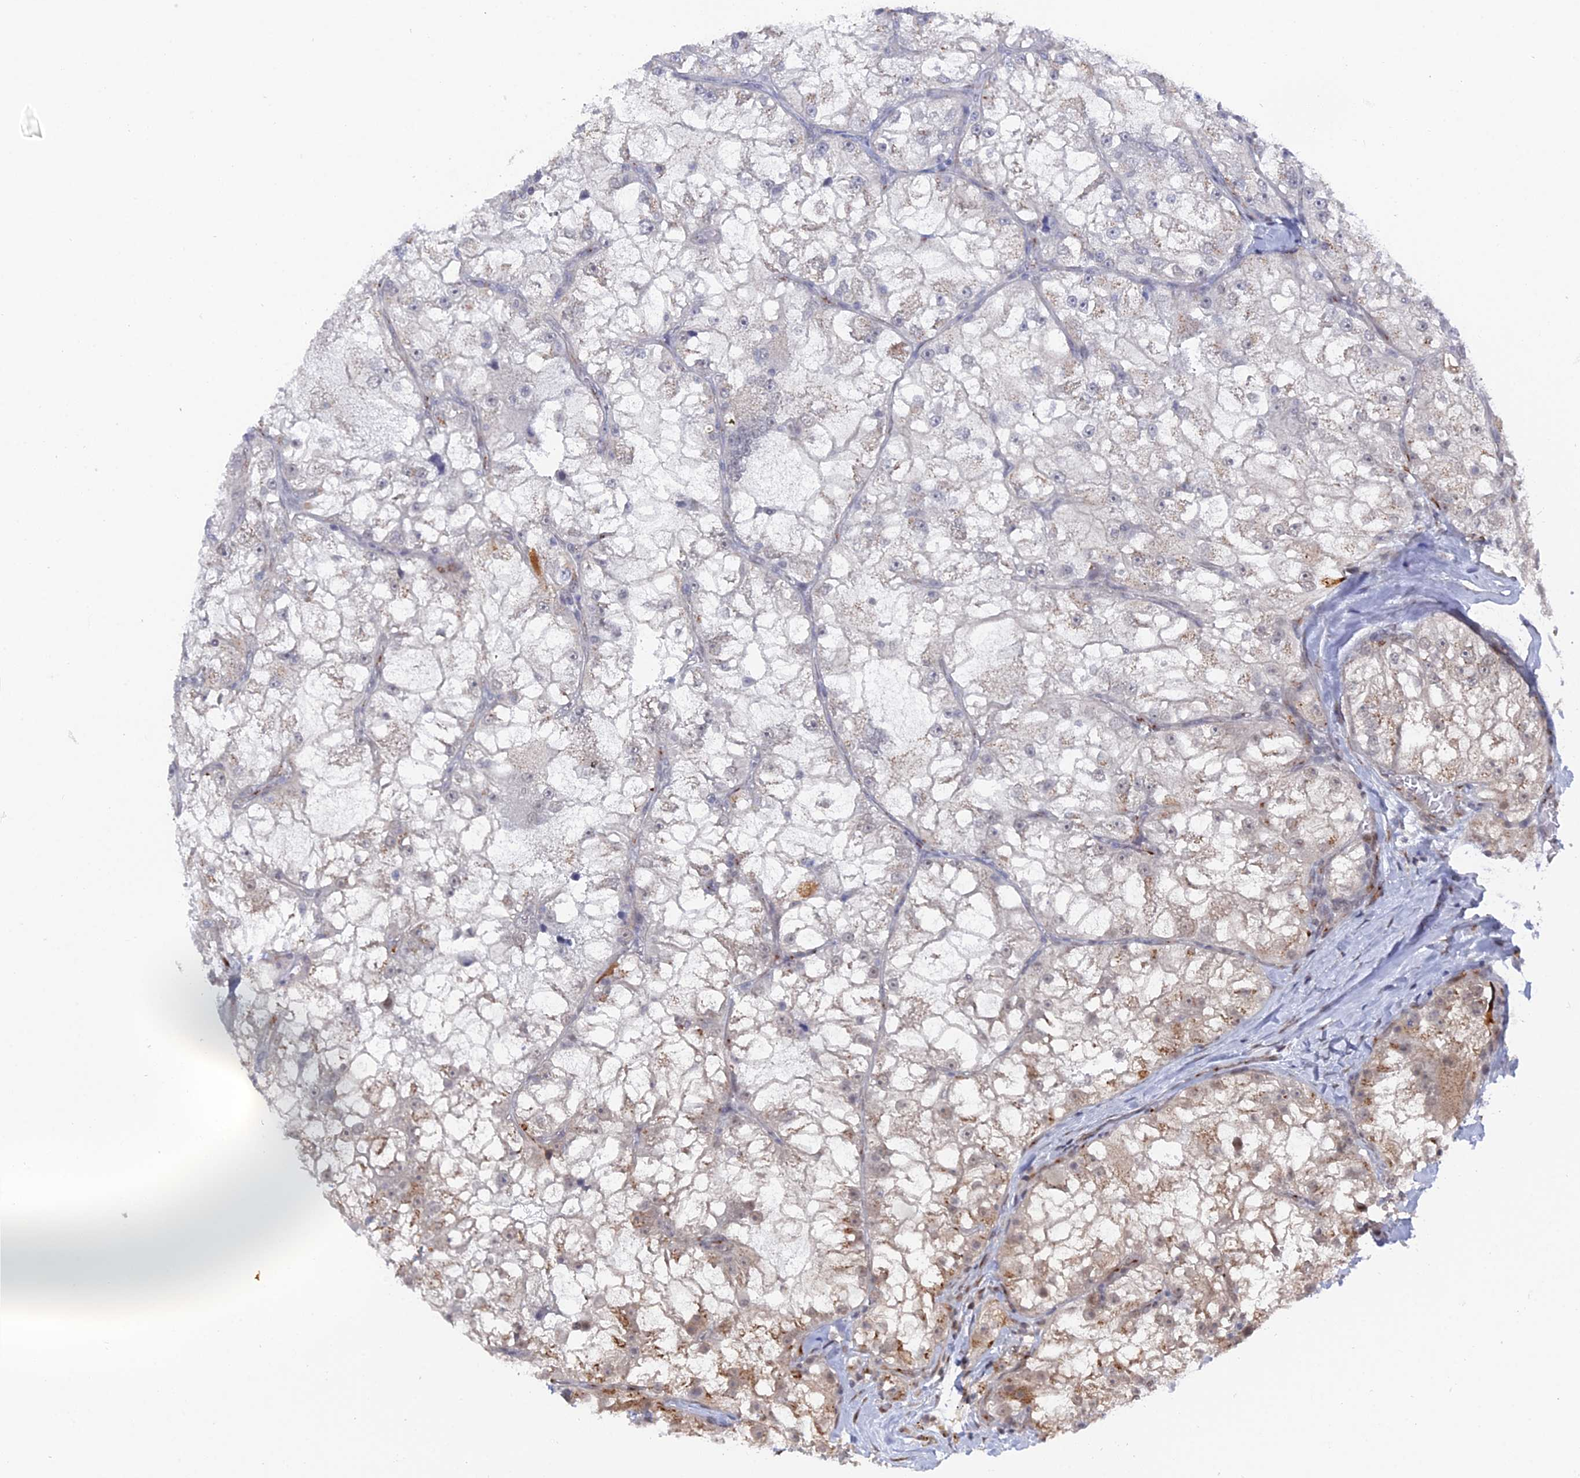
{"staining": {"intensity": "moderate", "quantity": "<25%", "location": "cytoplasmic/membranous"}, "tissue": "renal cancer", "cell_type": "Tumor cells", "image_type": "cancer", "snomed": [{"axis": "morphology", "description": "Adenocarcinoma, NOS"}, {"axis": "topography", "description": "Kidney"}], "caption": "Renal cancer stained with DAB immunohistochemistry exhibits low levels of moderate cytoplasmic/membranous expression in approximately <25% of tumor cells. The staining is performed using DAB (3,3'-diaminobenzidine) brown chromogen to label protein expression. The nuclei are counter-stained blue using hematoxylin.", "gene": "FHIP2A", "patient": {"sex": "female", "age": 72}}